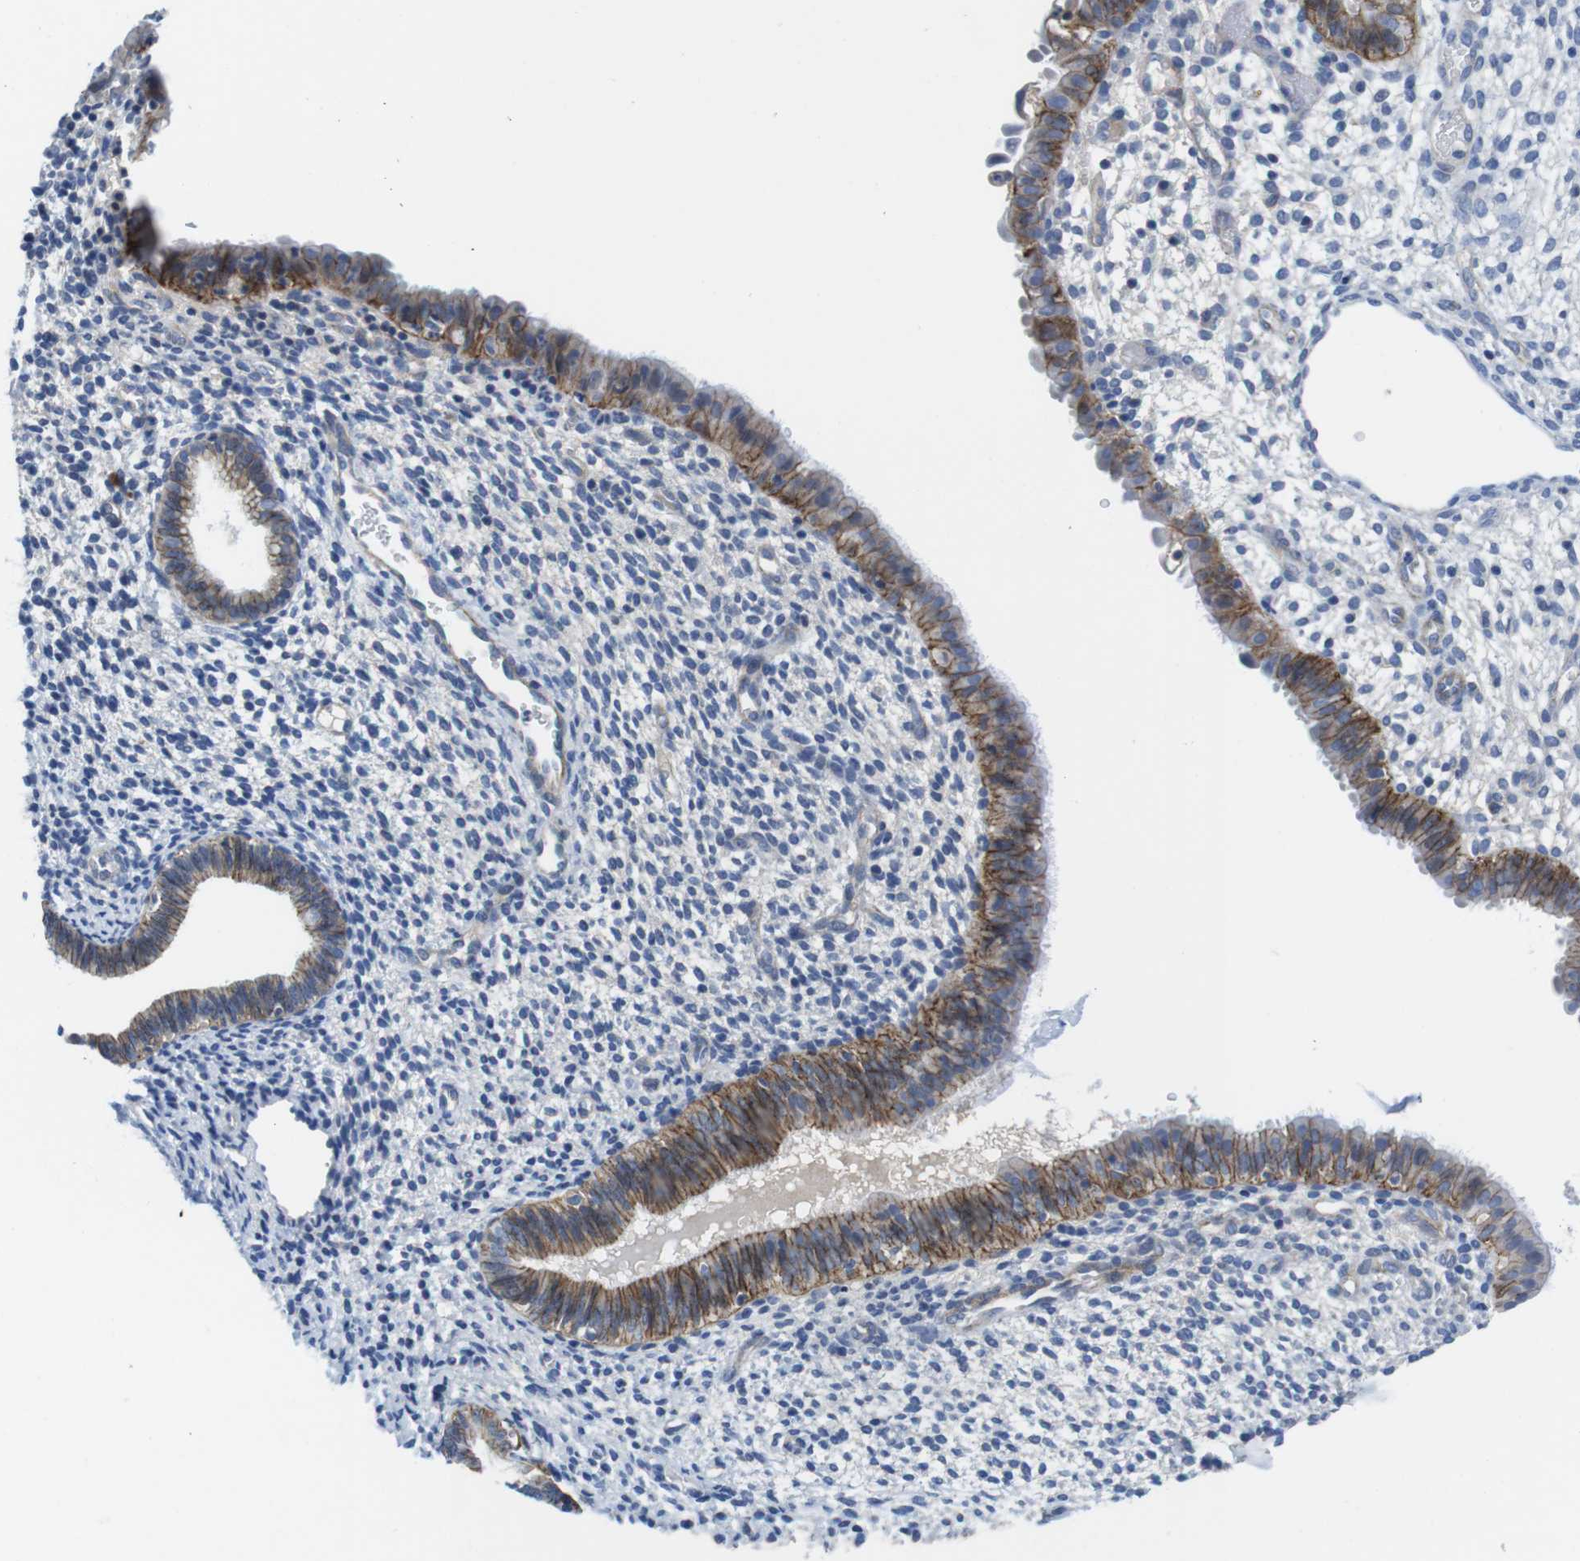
{"staining": {"intensity": "negative", "quantity": "none", "location": "none"}, "tissue": "endometrium", "cell_type": "Cells in endometrial stroma", "image_type": "normal", "snomed": [{"axis": "morphology", "description": "Normal tissue, NOS"}, {"axis": "topography", "description": "Endometrium"}], "caption": "A histopathology image of endometrium stained for a protein exhibits no brown staining in cells in endometrial stroma. (DAB IHC, high magnification).", "gene": "SCRIB", "patient": {"sex": "female", "age": 61}}